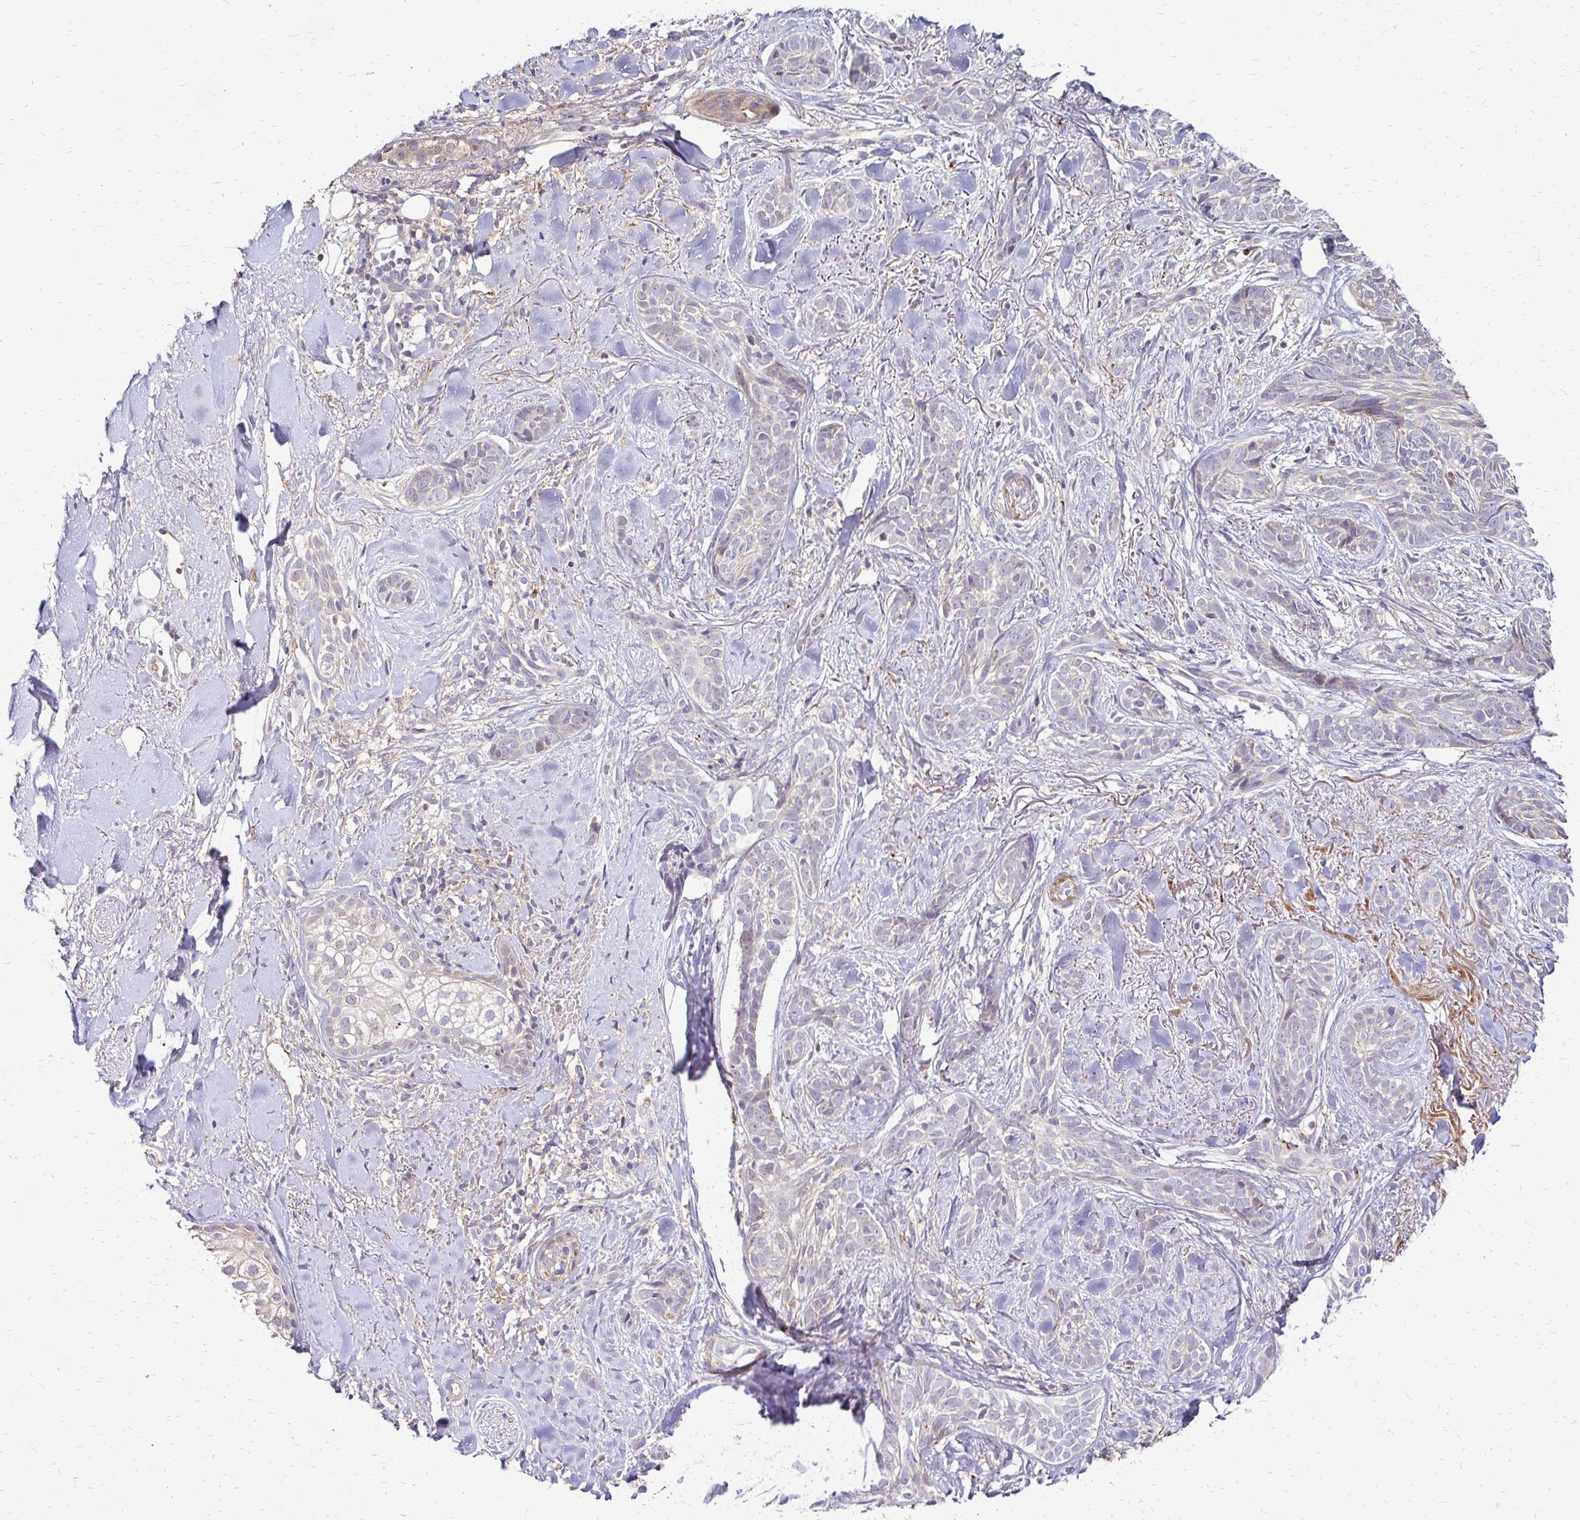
{"staining": {"intensity": "negative", "quantity": "none", "location": "none"}, "tissue": "skin cancer", "cell_type": "Tumor cells", "image_type": "cancer", "snomed": [{"axis": "morphology", "description": "Basal cell carcinoma"}, {"axis": "morphology", "description": "BCC, high aggressive"}, {"axis": "topography", "description": "Skin"}], "caption": "Tumor cells are negative for protein expression in human bcc,  high aggressive (skin).", "gene": "IDUA", "patient": {"sex": "female", "age": 79}}